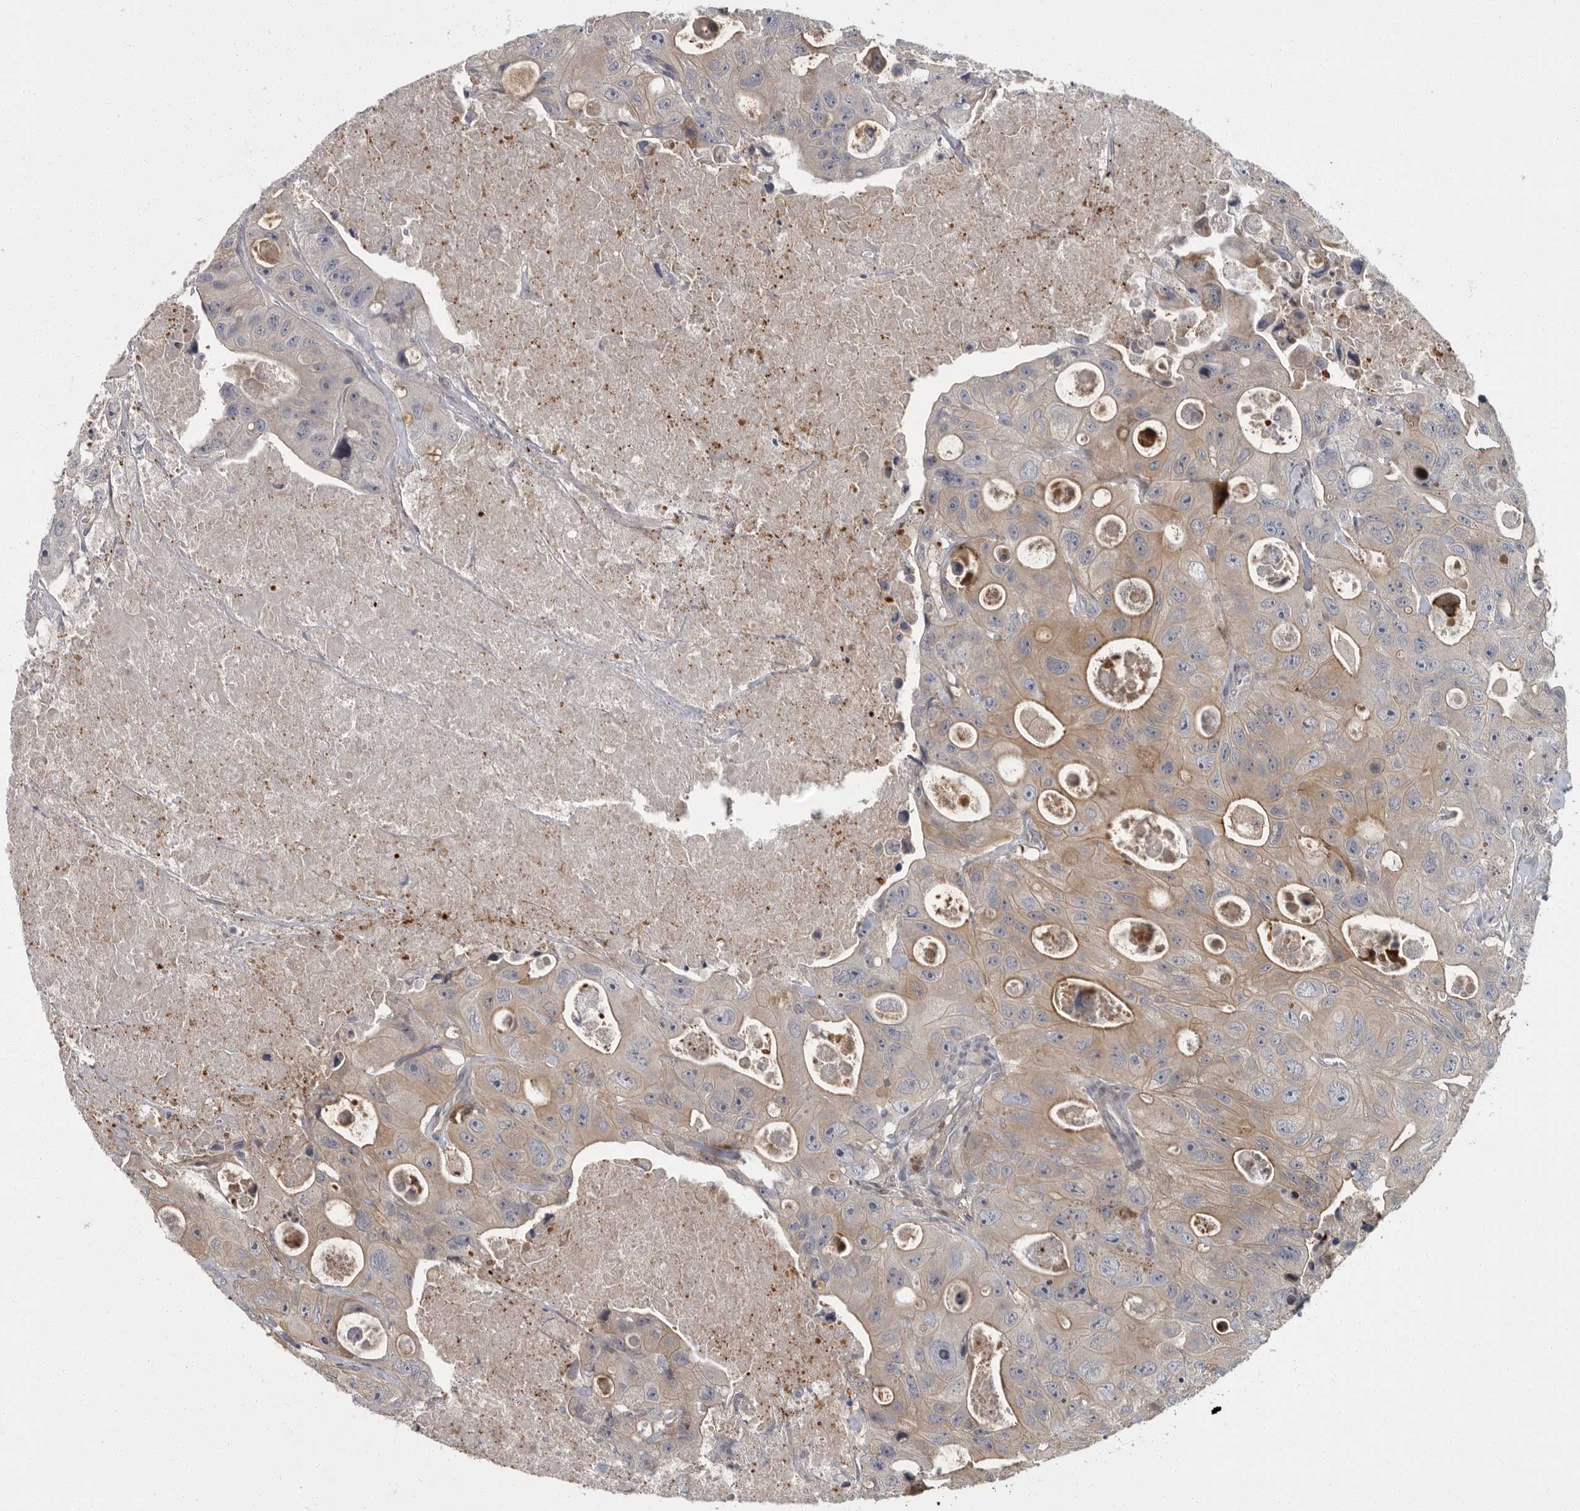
{"staining": {"intensity": "weak", "quantity": "25%-75%", "location": "cytoplasmic/membranous"}, "tissue": "colorectal cancer", "cell_type": "Tumor cells", "image_type": "cancer", "snomed": [{"axis": "morphology", "description": "Adenocarcinoma, NOS"}, {"axis": "topography", "description": "Colon"}], "caption": "Colorectal adenocarcinoma stained for a protein (brown) exhibits weak cytoplasmic/membranous positive staining in about 25%-75% of tumor cells.", "gene": "PDE7A", "patient": {"sex": "female", "age": 46}}